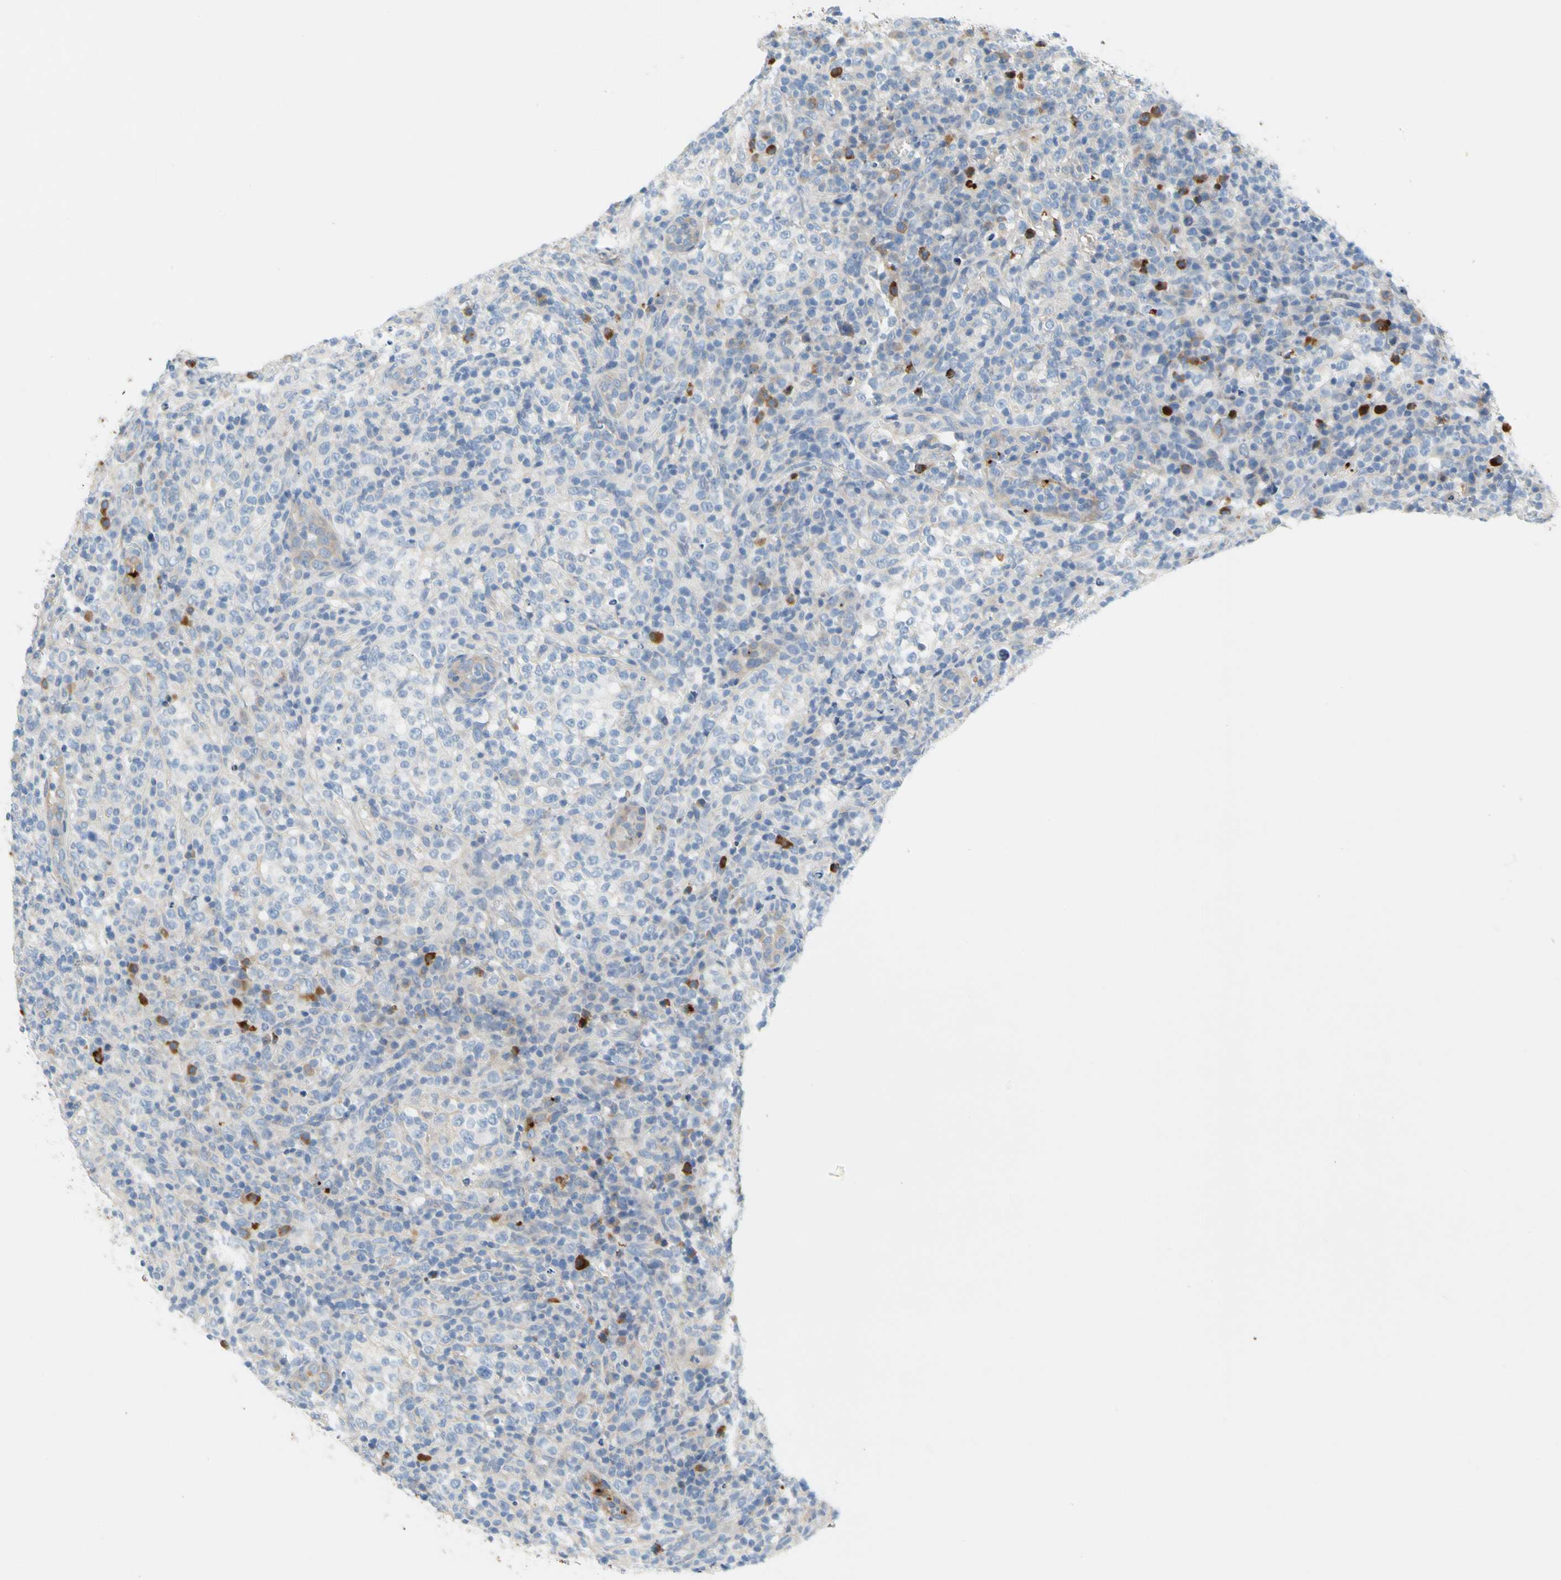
{"staining": {"intensity": "negative", "quantity": "none", "location": "none"}, "tissue": "lymphoma", "cell_type": "Tumor cells", "image_type": "cancer", "snomed": [{"axis": "morphology", "description": "Malignant lymphoma, non-Hodgkin's type, High grade"}, {"axis": "topography", "description": "Lymph node"}], "caption": "Image shows no significant protein positivity in tumor cells of lymphoma.", "gene": "PPBP", "patient": {"sex": "female", "age": 76}}